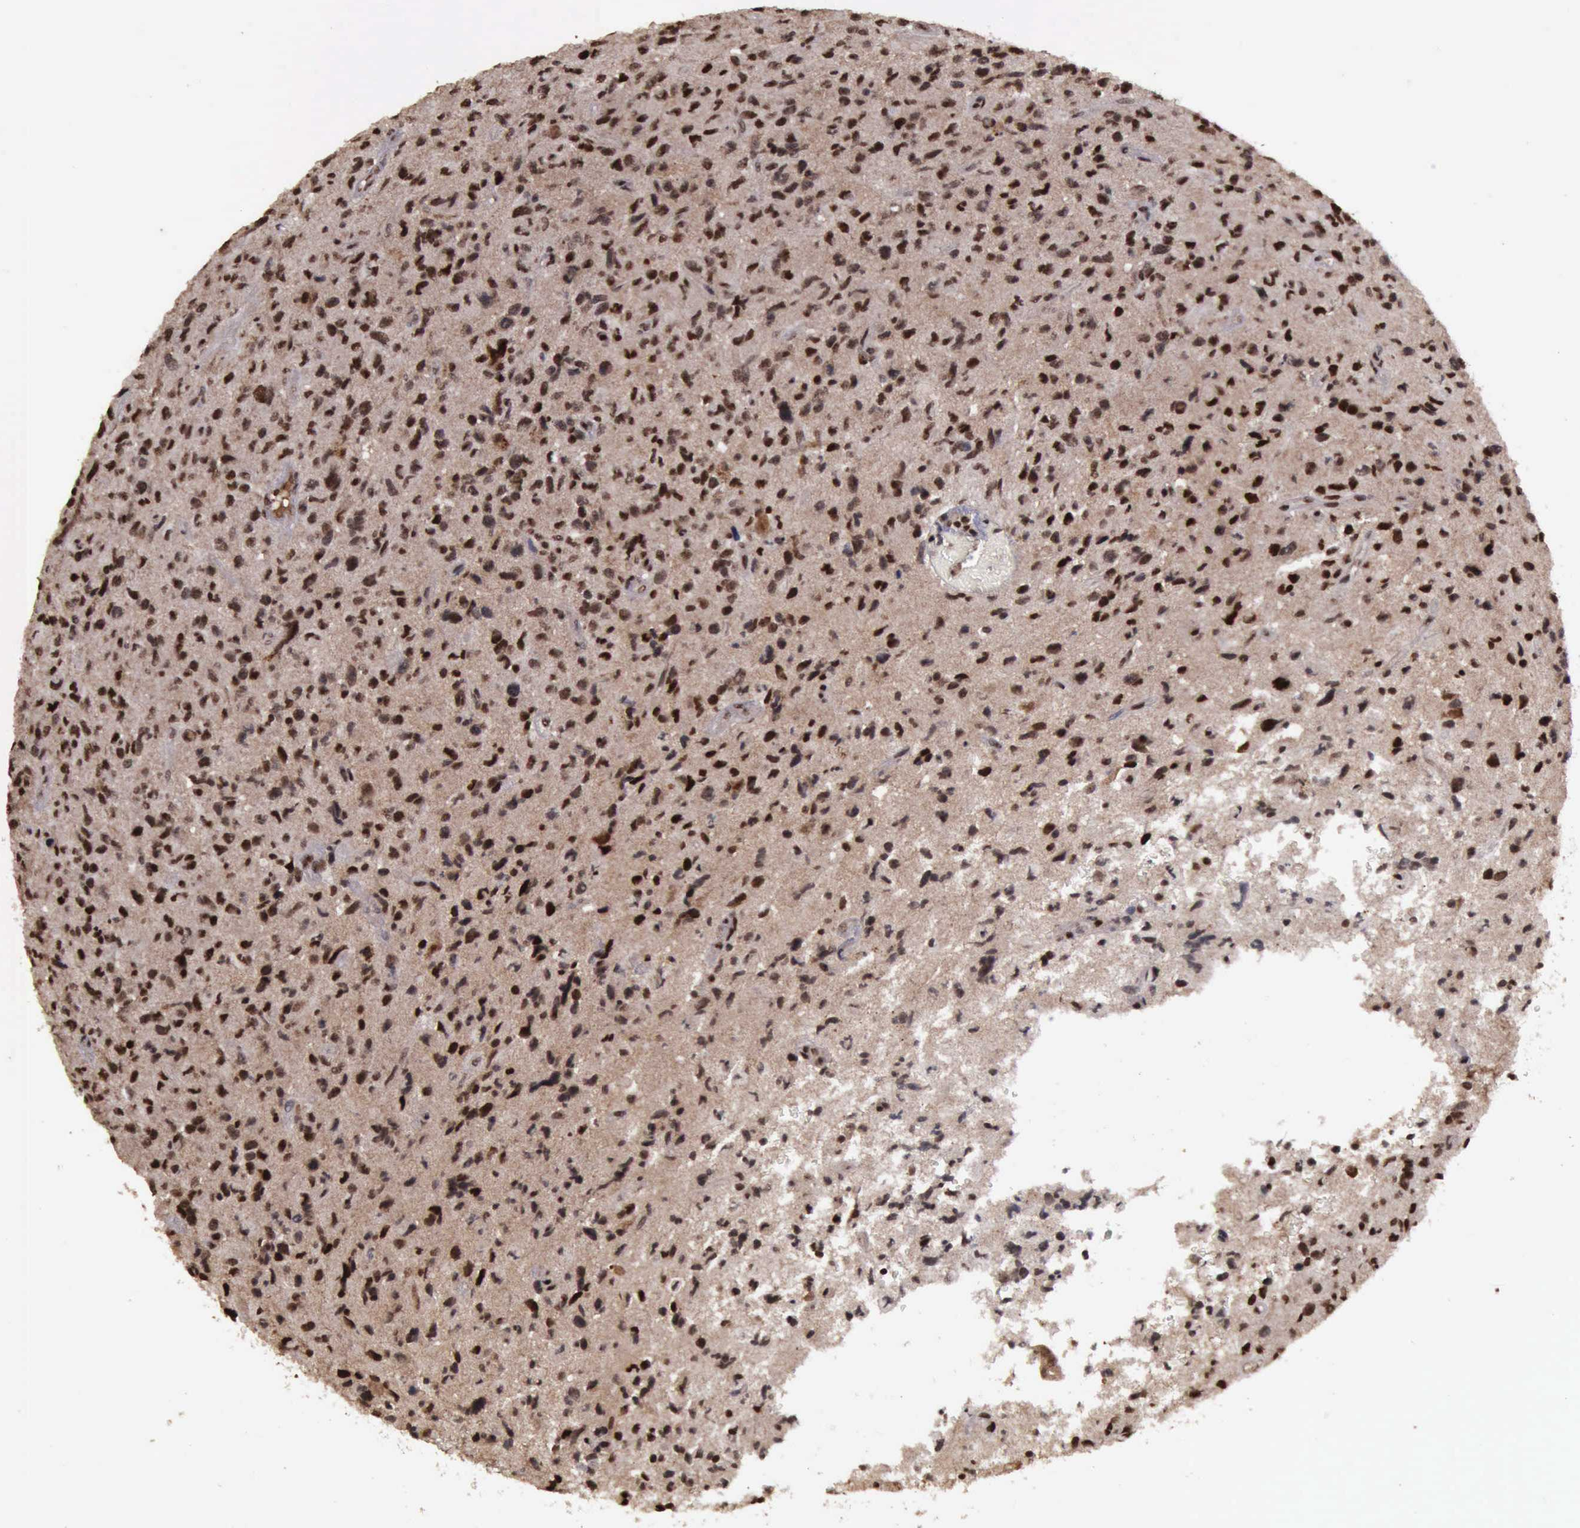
{"staining": {"intensity": "moderate", "quantity": ">75%", "location": "cytoplasmic/membranous,nuclear"}, "tissue": "glioma", "cell_type": "Tumor cells", "image_type": "cancer", "snomed": [{"axis": "morphology", "description": "Glioma, malignant, High grade"}, {"axis": "topography", "description": "Brain"}], "caption": "Immunohistochemical staining of human malignant glioma (high-grade) reveals moderate cytoplasmic/membranous and nuclear protein expression in about >75% of tumor cells.", "gene": "TRMT2A", "patient": {"sex": "female", "age": 60}}